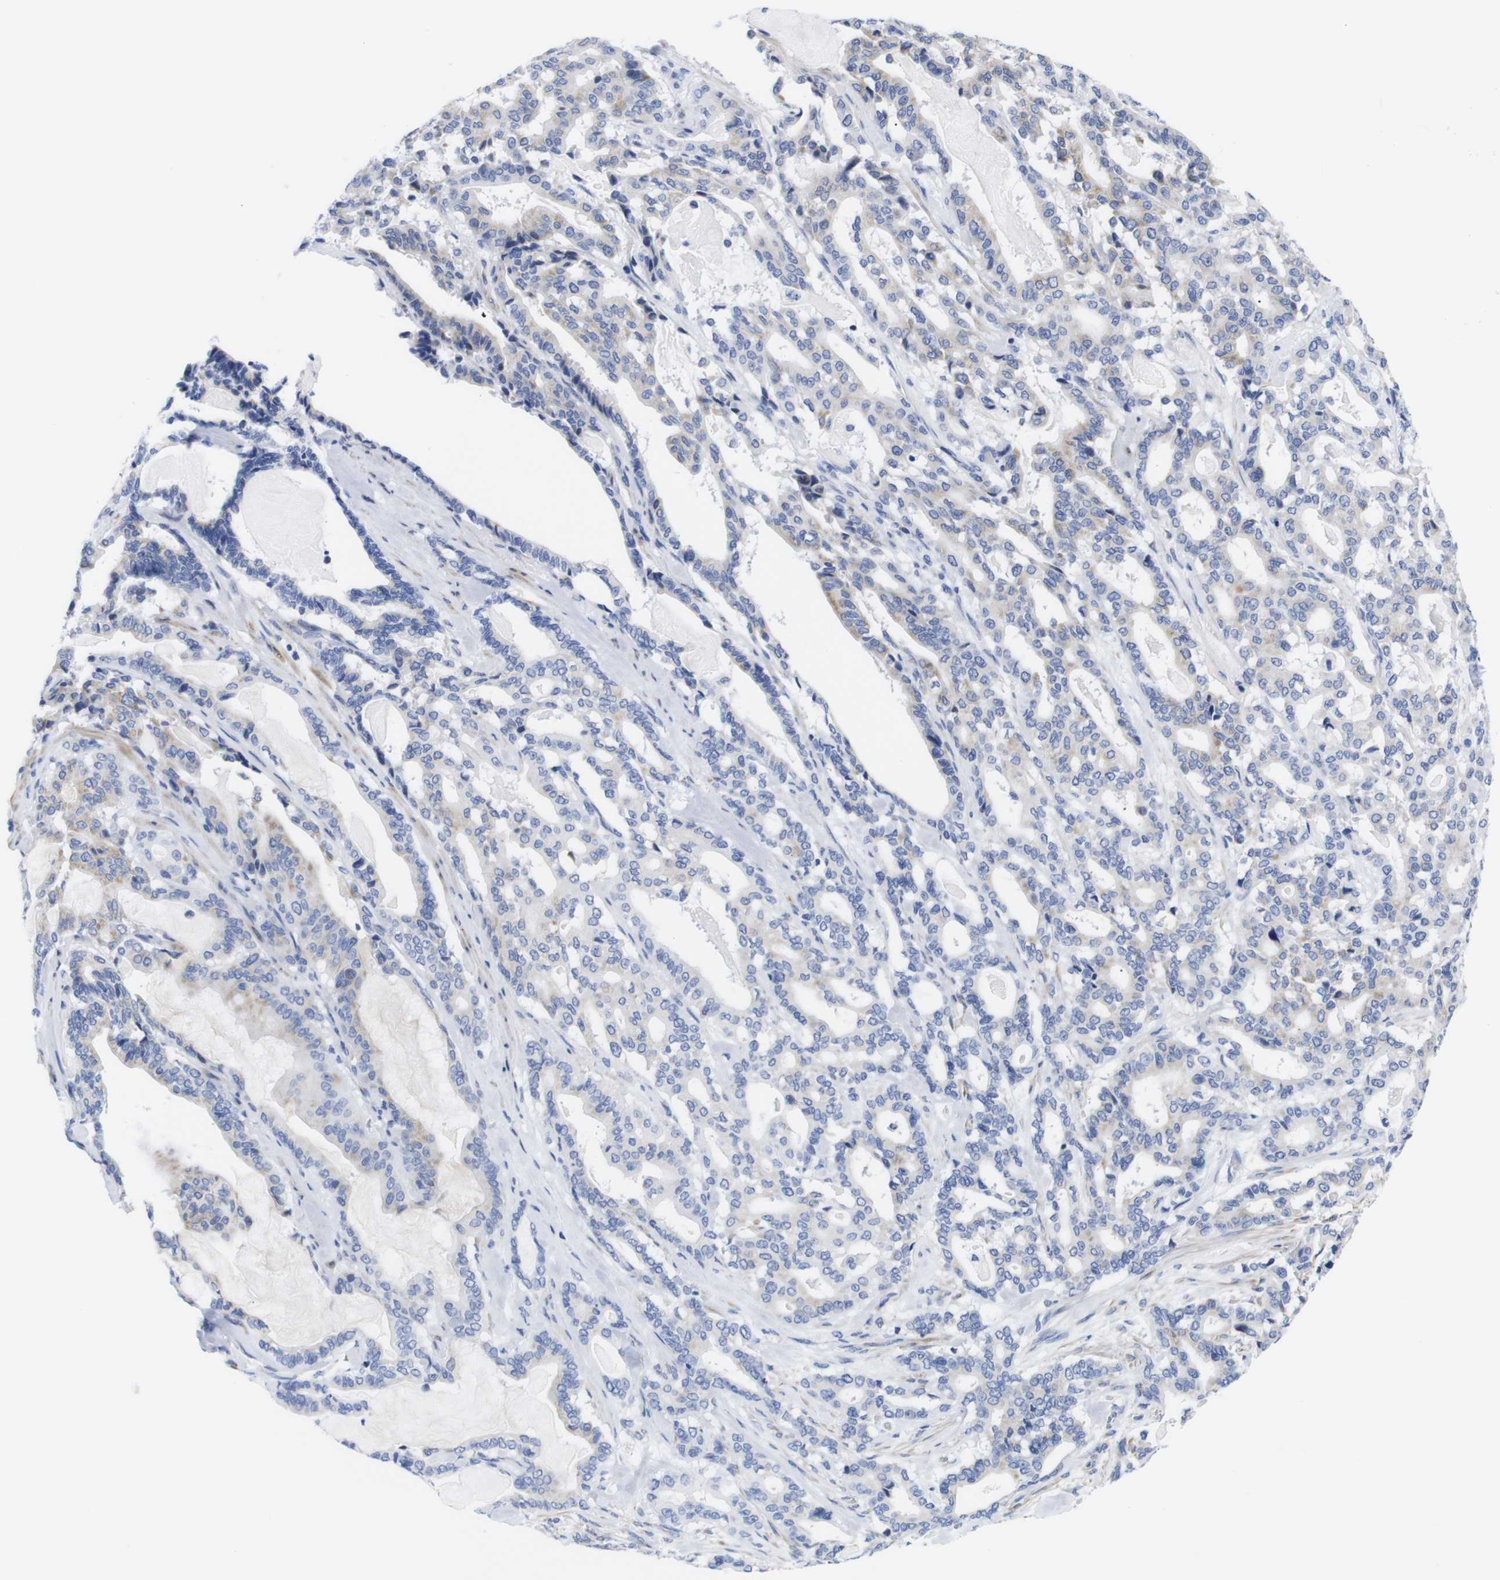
{"staining": {"intensity": "weak", "quantity": "<25%", "location": "cytoplasmic/membranous"}, "tissue": "pancreatic cancer", "cell_type": "Tumor cells", "image_type": "cancer", "snomed": [{"axis": "morphology", "description": "Adenocarcinoma, NOS"}, {"axis": "topography", "description": "Pancreas"}], "caption": "Pancreatic adenocarcinoma was stained to show a protein in brown. There is no significant expression in tumor cells.", "gene": "LRRC55", "patient": {"sex": "male", "age": 63}}